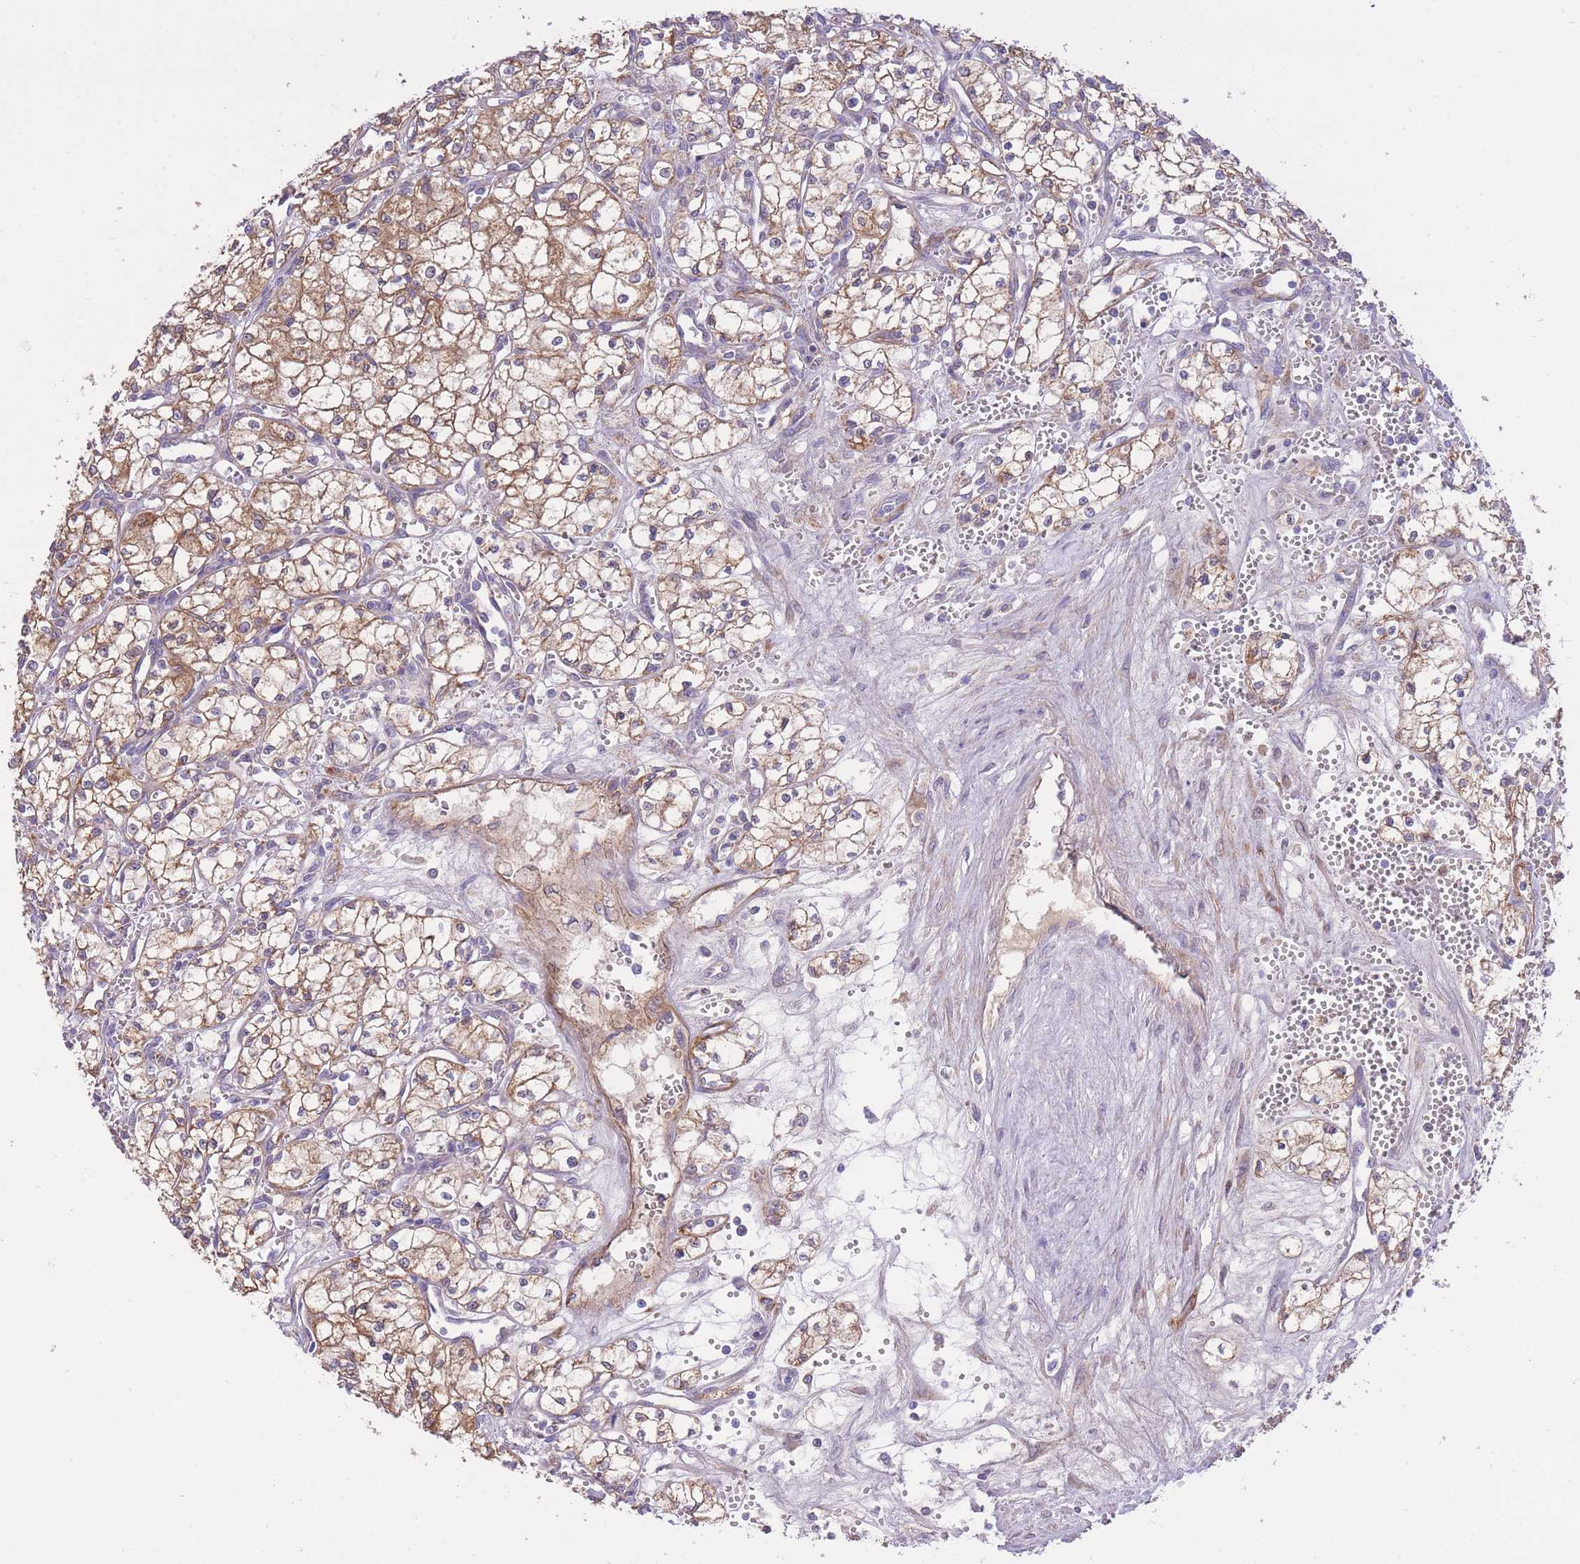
{"staining": {"intensity": "moderate", "quantity": ">75%", "location": "cytoplasmic/membranous"}, "tissue": "renal cancer", "cell_type": "Tumor cells", "image_type": "cancer", "snomed": [{"axis": "morphology", "description": "Adenocarcinoma, NOS"}, {"axis": "topography", "description": "Kidney"}], "caption": "DAB (3,3'-diaminobenzidine) immunohistochemical staining of renal cancer demonstrates moderate cytoplasmic/membranous protein staining in approximately >75% of tumor cells.", "gene": "PGM1", "patient": {"sex": "male", "age": 59}}